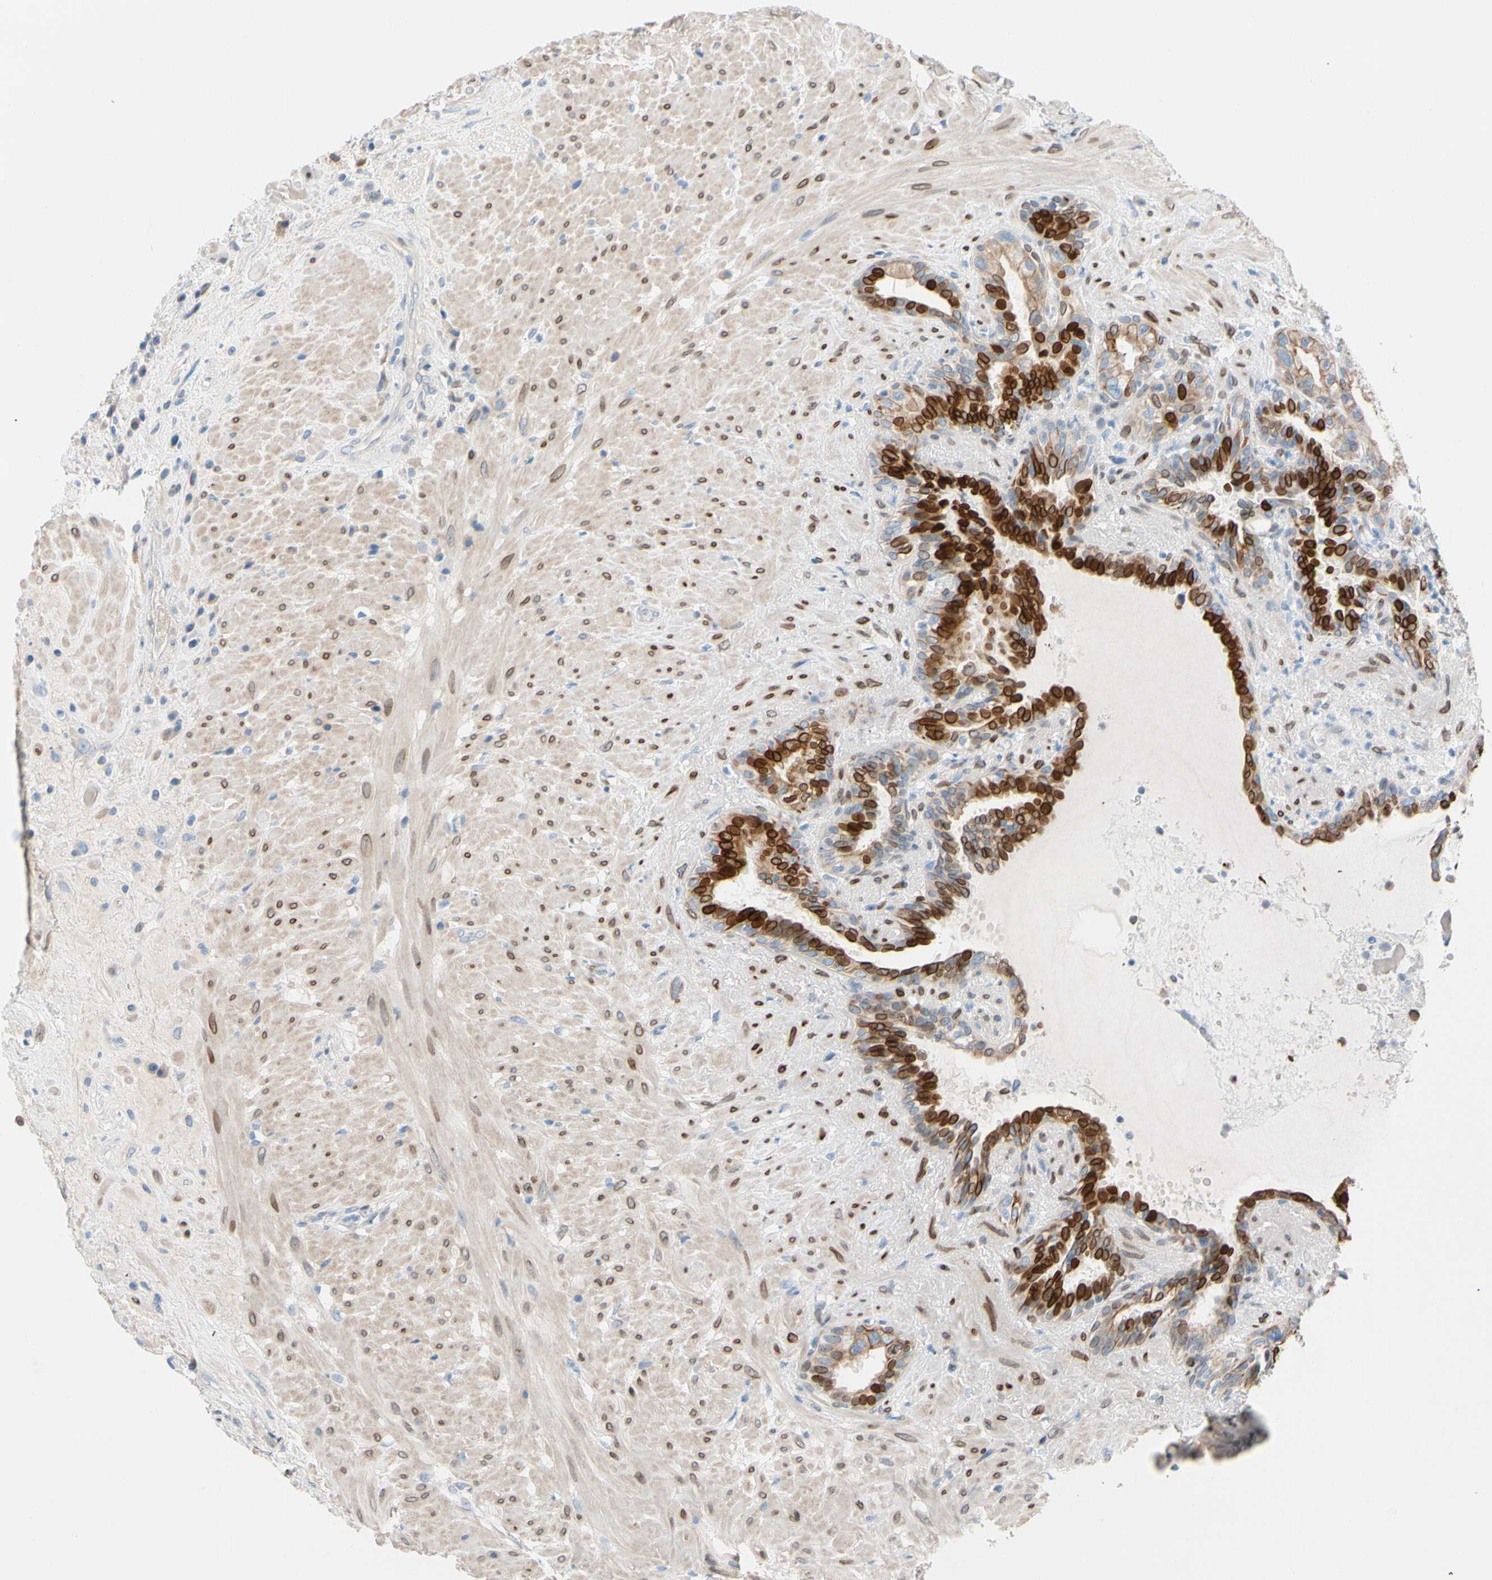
{"staining": {"intensity": "strong", "quantity": "<25%", "location": "cytoplasmic/membranous,nuclear"}, "tissue": "seminal vesicle", "cell_type": "Glandular cells", "image_type": "normal", "snomed": [{"axis": "morphology", "description": "Normal tissue, NOS"}, {"axis": "topography", "description": "Seminal veicle"}], "caption": "Immunohistochemistry histopathology image of normal human seminal vesicle stained for a protein (brown), which demonstrates medium levels of strong cytoplasmic/membranous,nuclear expression in about <25% of glandular cells.", "gene": "ZNF132", "patient": {"sex": "male", "age": 61}}